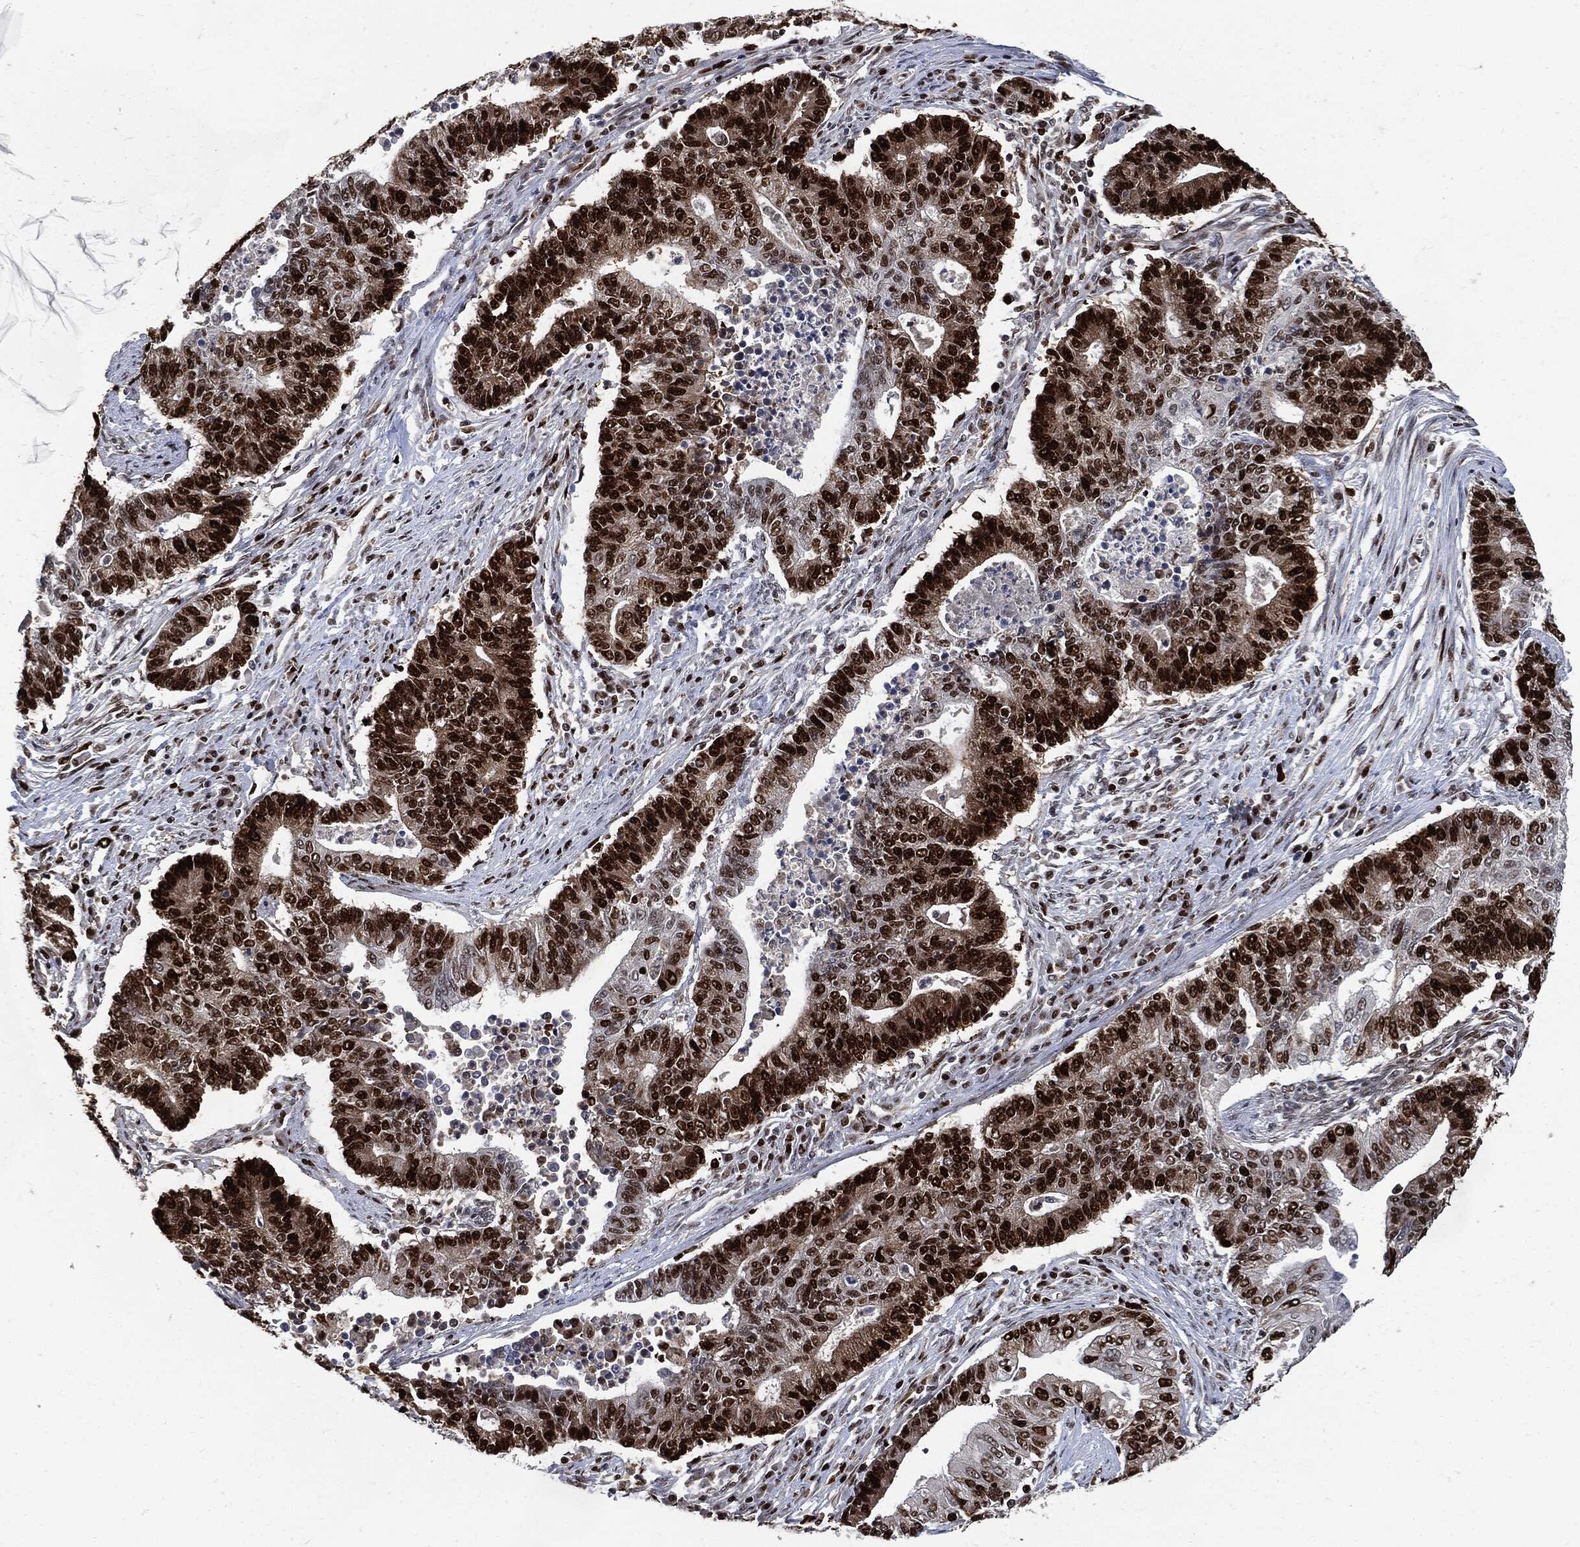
{"staining": {"intensity": "strong", "quantity": ">75%", "location": "nuclear"}, "tissue": "endometrial cancer", "cell_type": "Tumor cells", "image_type": "cancer", "snomed": [{"axis": "morphology", "description": "Adenocarcinoma, NOS"}, {"axis": "topography", "description": "Uterus"}, {"axis": "topography", "description": "Endometrium"}], "caption": "Protein analysis of adenocarcinoma (endometrial) tissue reveals strong nuclear staining in approximately >75% of tumor cells.", "gene": "PCNA", "patient": {"sex": "female", "age": 54}}